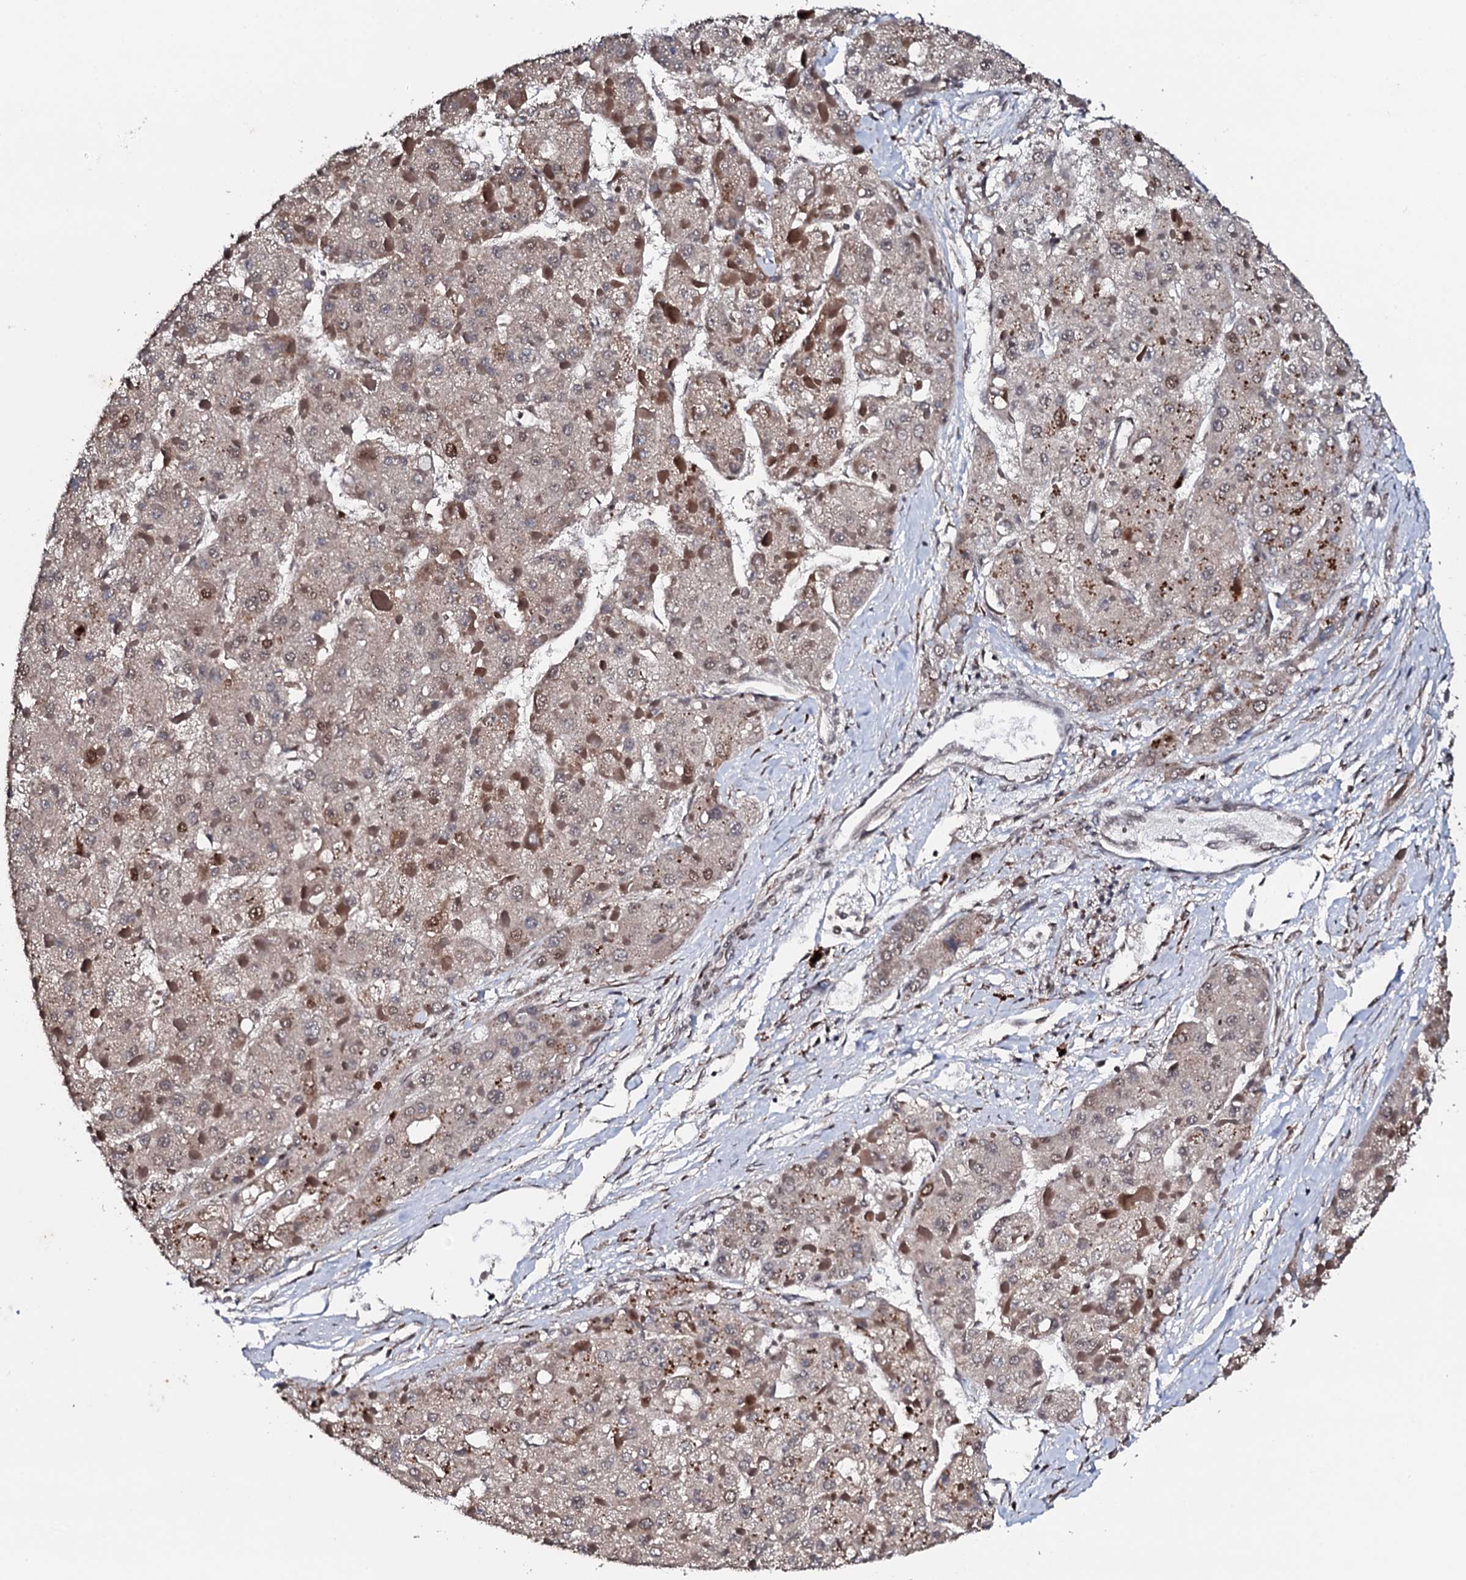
{"staining": {"intensity": "weak", "quantity": "<25%", "location": "nuclear"}, "tissue": "liver cancer", "cell_type": "Tumor cells", "image_type": "cancer", "snomed": [{"axis": "morphology", "description": "Carcinoma, Hepatocellular, NOS"}, {"axis": "topography", "description": "Liver"}], "caption": "IHC photomicrograph of neoplastic tissue: liver hepatocellular carcinoma stained with DAB (3,3'-diaminobenzidine) exhibits no significant protein staining in tumor cells.", "gene": "FAM111A", "patient": {"sex": "female", "age": 73}}